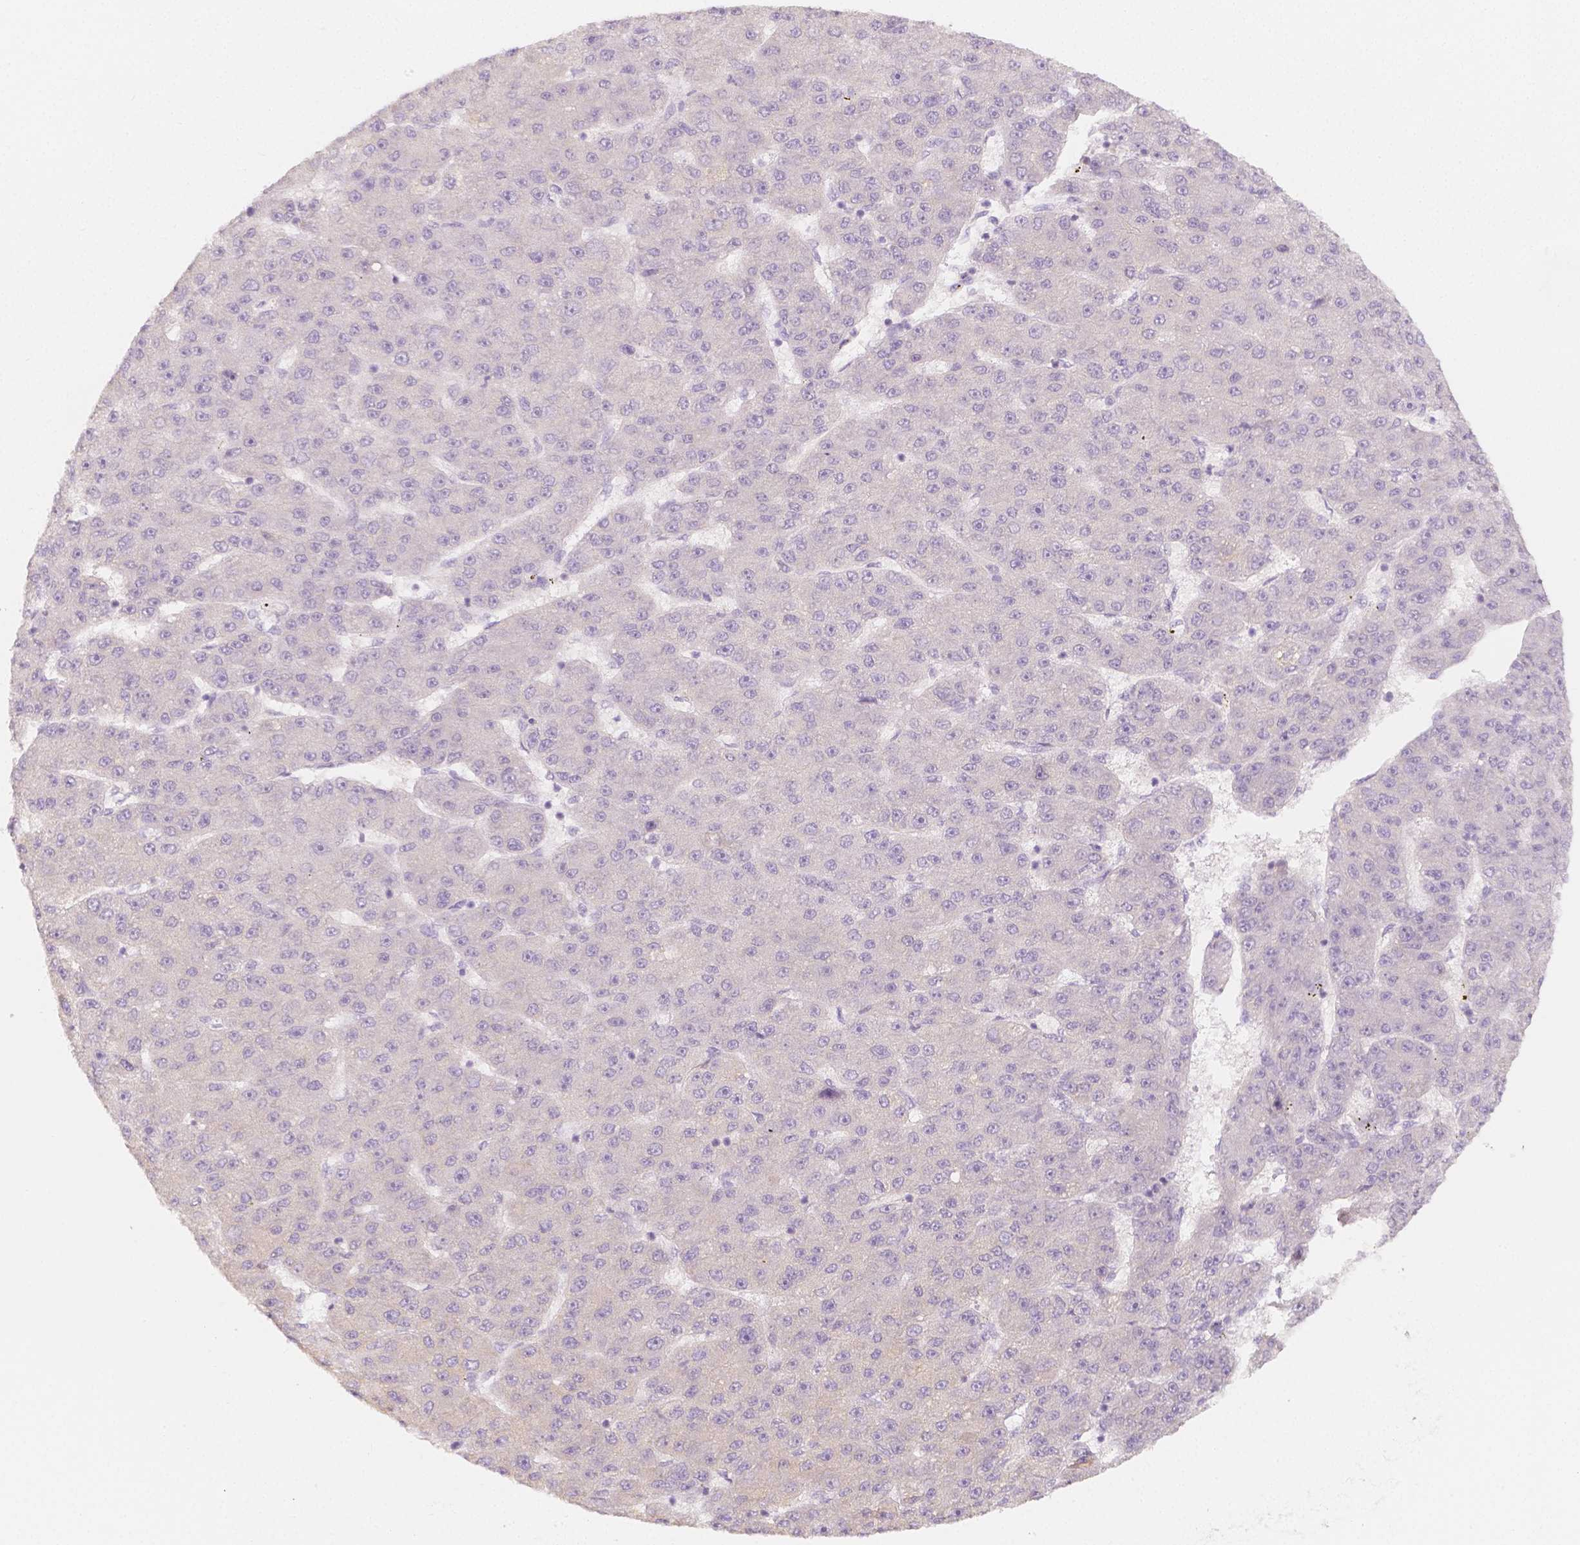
{"staining": {"intensity": "negative", "quantity": "none", "location": "none"}, "tissue": "liver cancer", "cell_type": "Tumor cells", "image_type": "cancer", "snomed": [{"axis": "morphology", "description": "Carcinoma, Hepatocellular, NOS"}, {"axis": "topography", "description": "Liver"}], "caption": "There is no significant expression in tumor cells of liver hepatocellular carcinoma. (DAB (3,3'-diaminobenzidine) IHC, high magnification).", "gene": "BATF", "patient": {"sex": "male", "age": 67}}